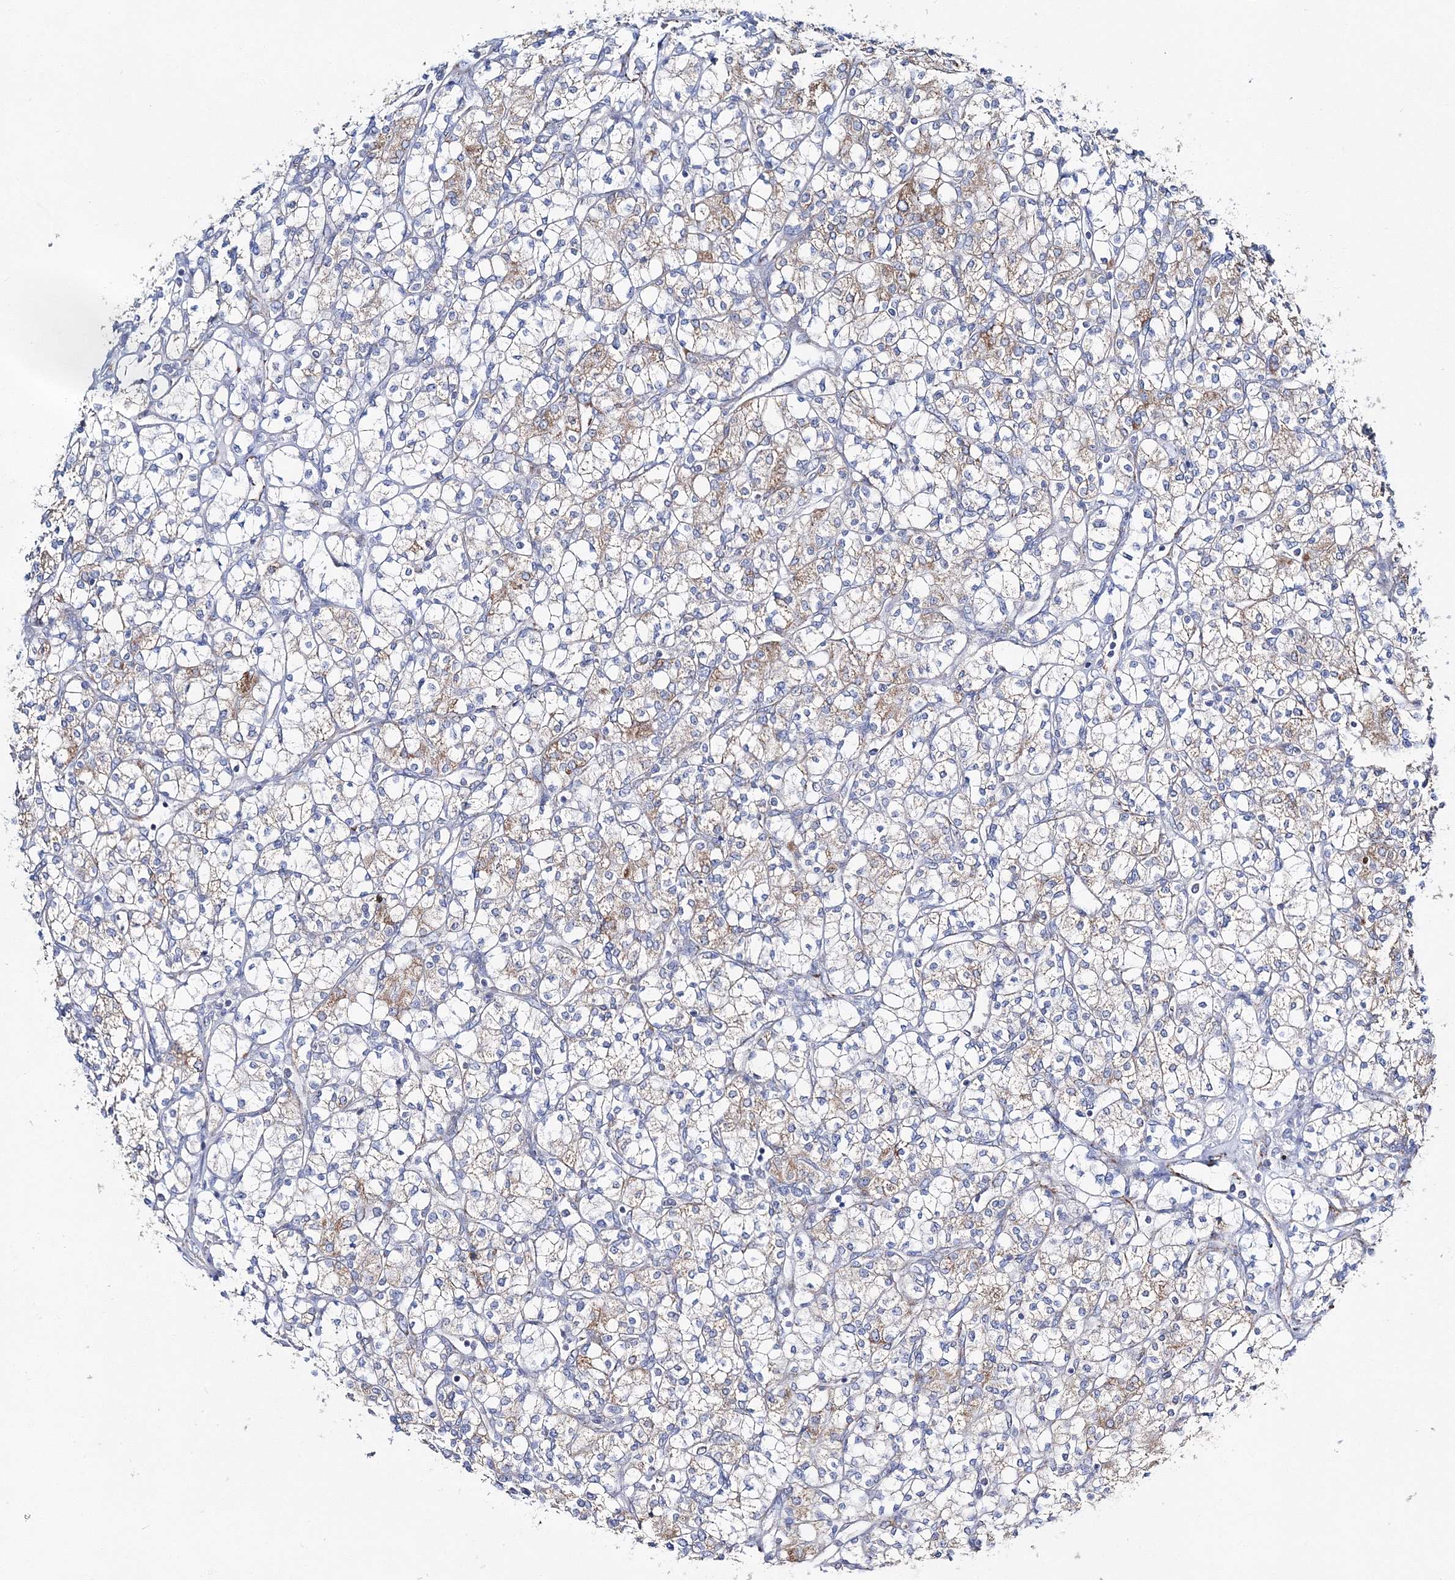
{"staining": {"intensity": "weak", "quantity": "25%-75%", "location": "cytoplasmic/membranous"}, "tissue": "renal cancer", "cell_type": "Tumor cells", "image_type": "cancer", "snomed": [{"axis": "morphology", "description": "Adenocarcinoma, NOS"}, {"axis": "topography", "description": "Kidney"}], "caption": "The immunohistochemical stain highlights weak cytoplasmic/membranous staining in tumor cells of renal cancer (adenocarcinoma) tissue.", "gene": "HIBCH", "patient": {"sex": "male", "age": 77}}